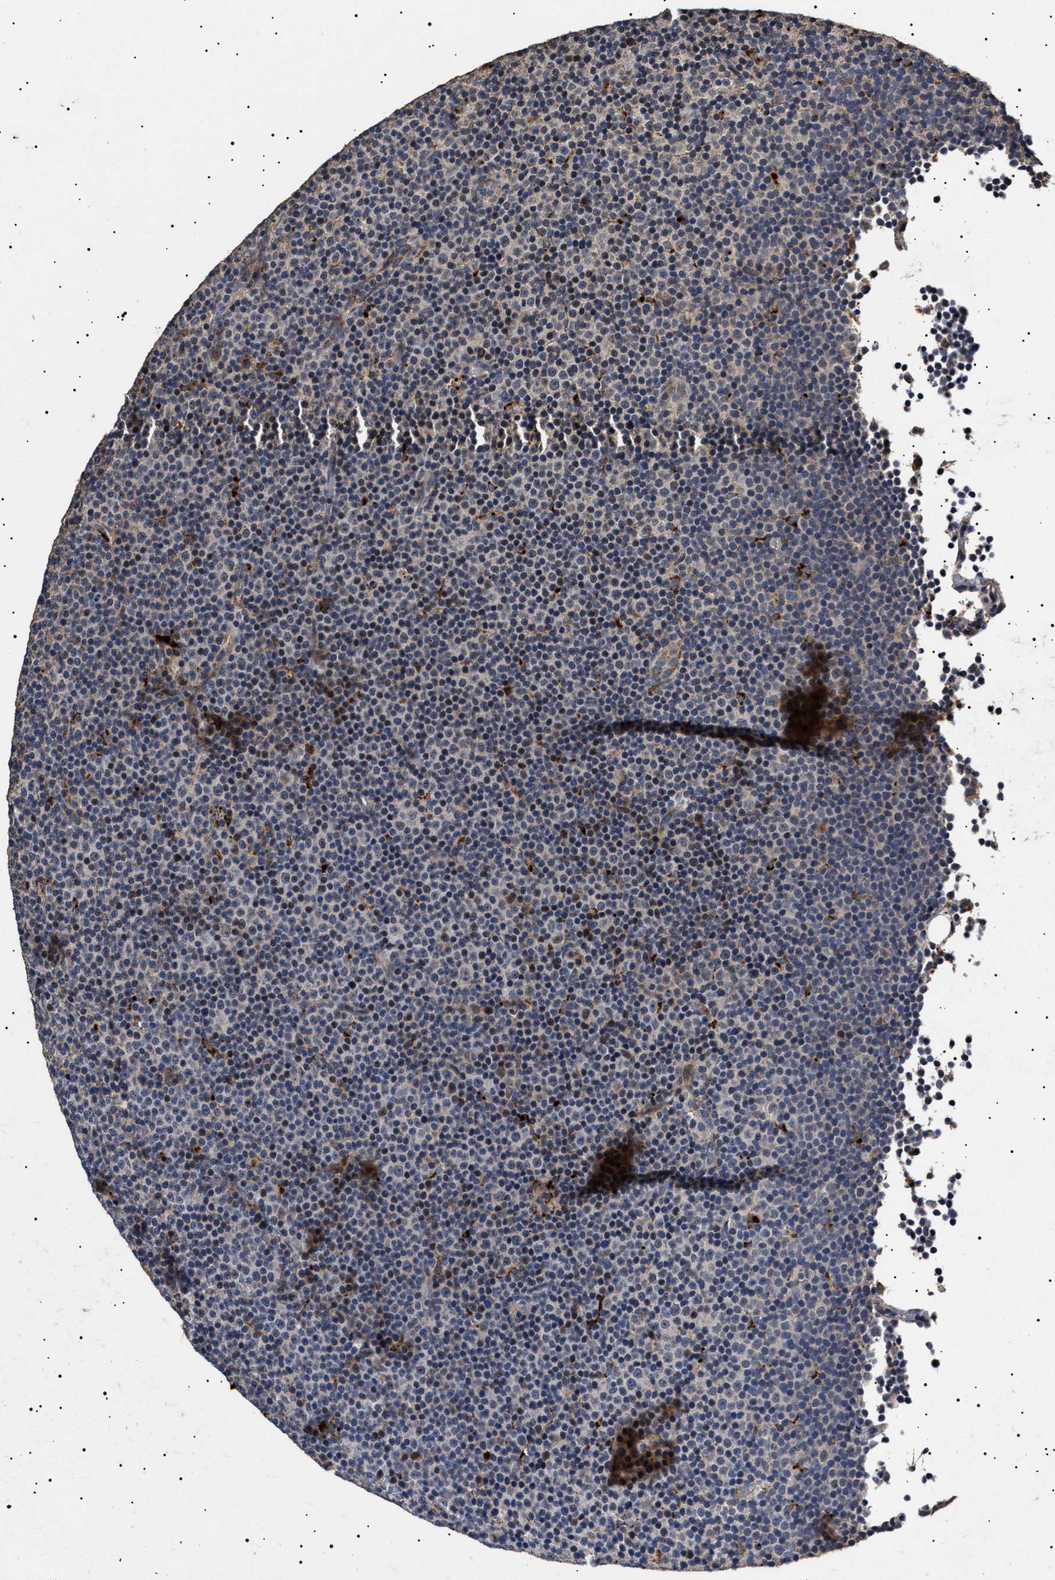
{"staining": {"intensity": "weak", "quantity": "25%-75%", "location": "cytoplasmic/membranous"}, "tissue": "lymphoma", "cell_type": "Tumor cells", "image_type": "cancer", "snomed": [{"axis": "morphology", "description": "Malignant lymphoma, non-Hodgkin's type, Low grade"}, {"axis": "topography", "description": "Lymph node"}], "caption": "Protein expression analysis of lymphoma shows weak cytoplasmic/membranous expression in about 25%-75% of tumor cells.", "gene": "RAB34", "patient": {"sex": "female", "age": 67}}